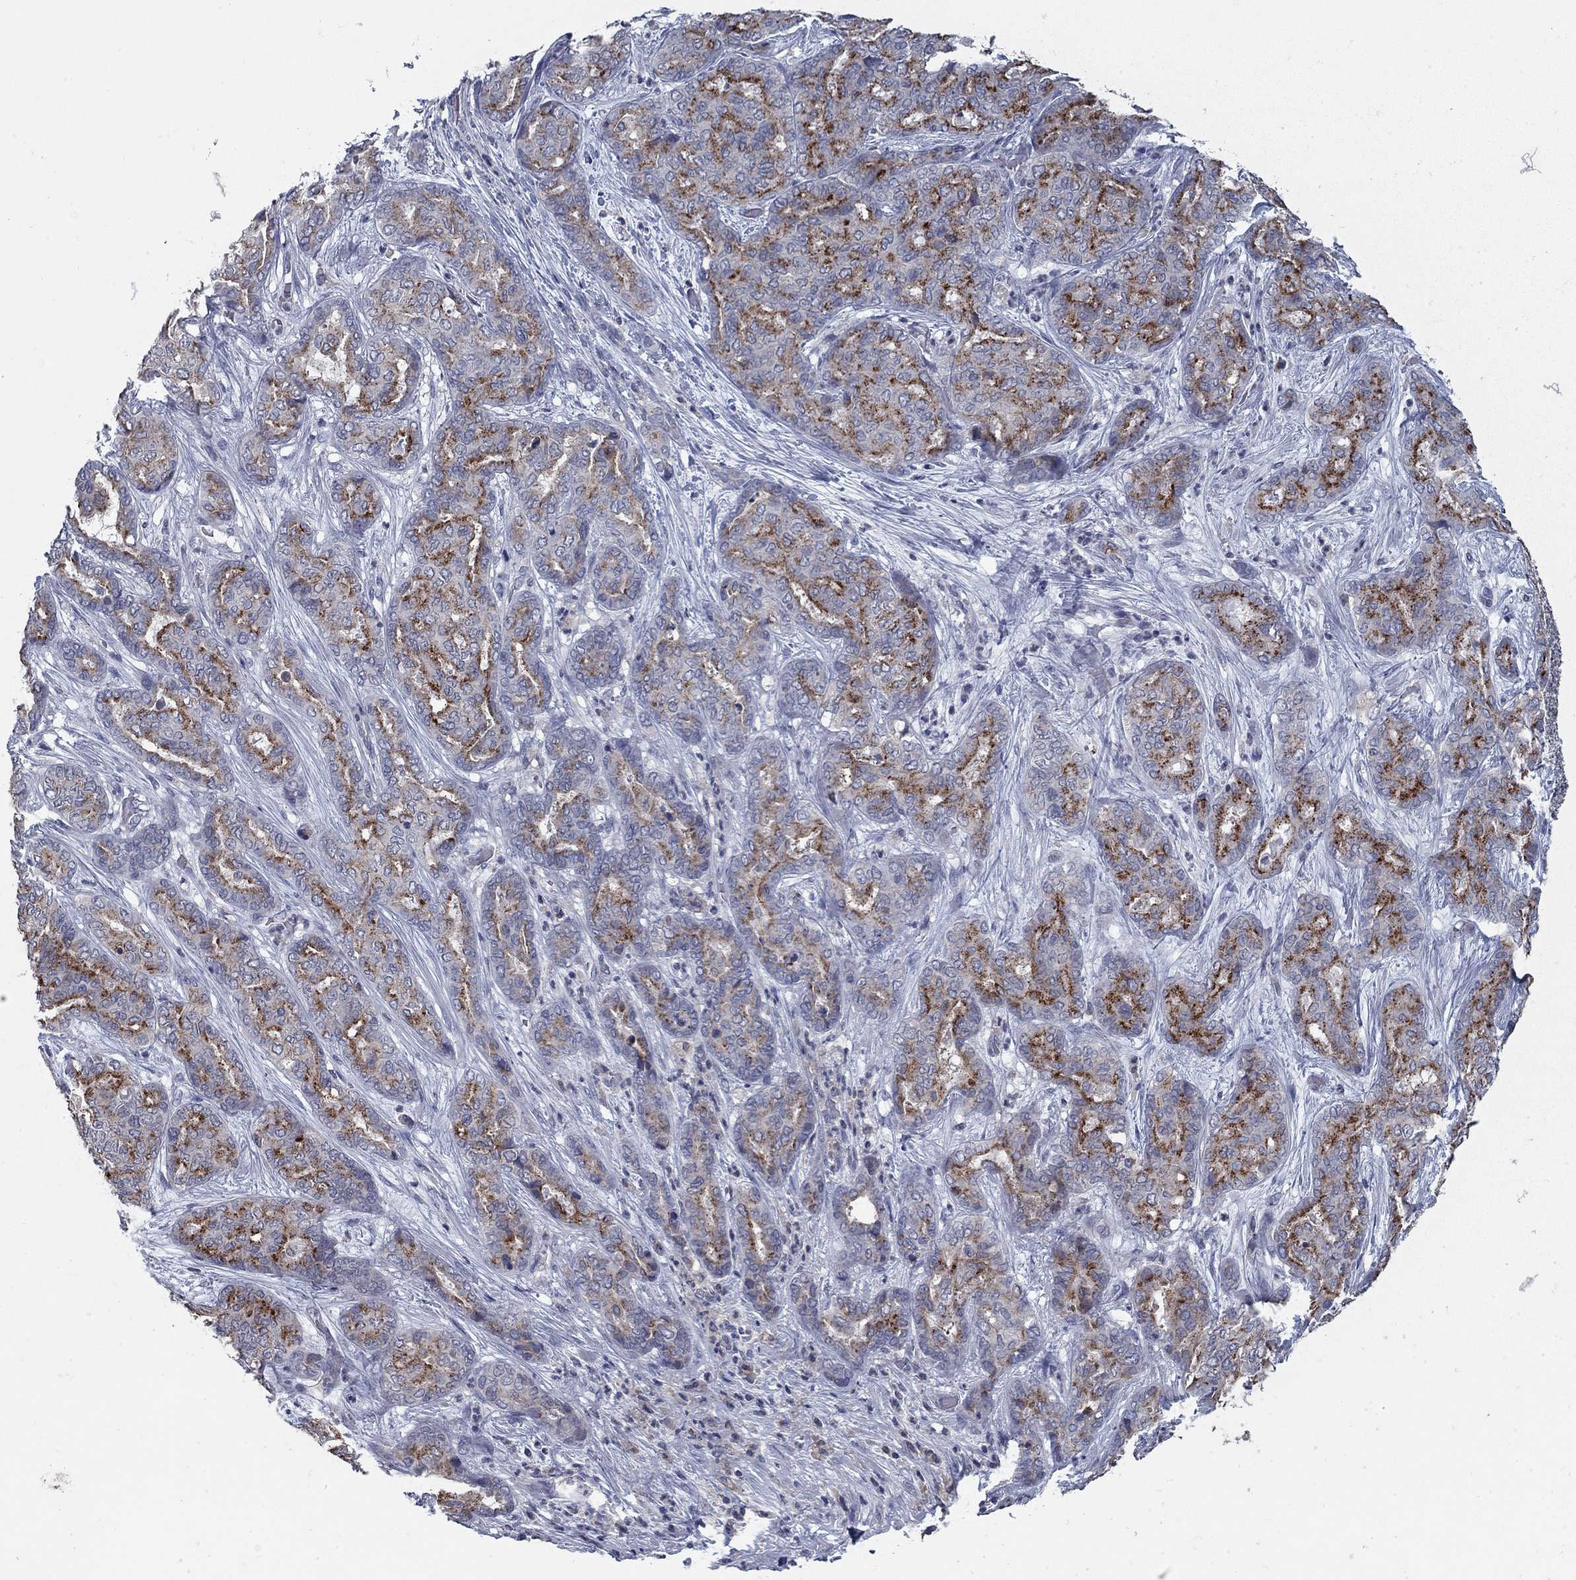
{"staining": {"intensity": "strong", "quantity": ">75%", "location": "cytoplasmic/membranous"}, "tissue": "liver cancer", "cell_type": "Tumor cells", "image_type": "cancer", "snomed": [{"axis": "morphology", "description": "Cholangiocarcinoma"}, {"axis": "topography", "description": "Liver"}], "caption": "DAB immunohistochemical staining of human liver cancer (cholangiocarcinoma) displays strong cytoplasmic/membranous protein staining in about >75% of tumor cells.", "gene": "KIAA0319L", "patient": {"sex": "female", "age": 64}}